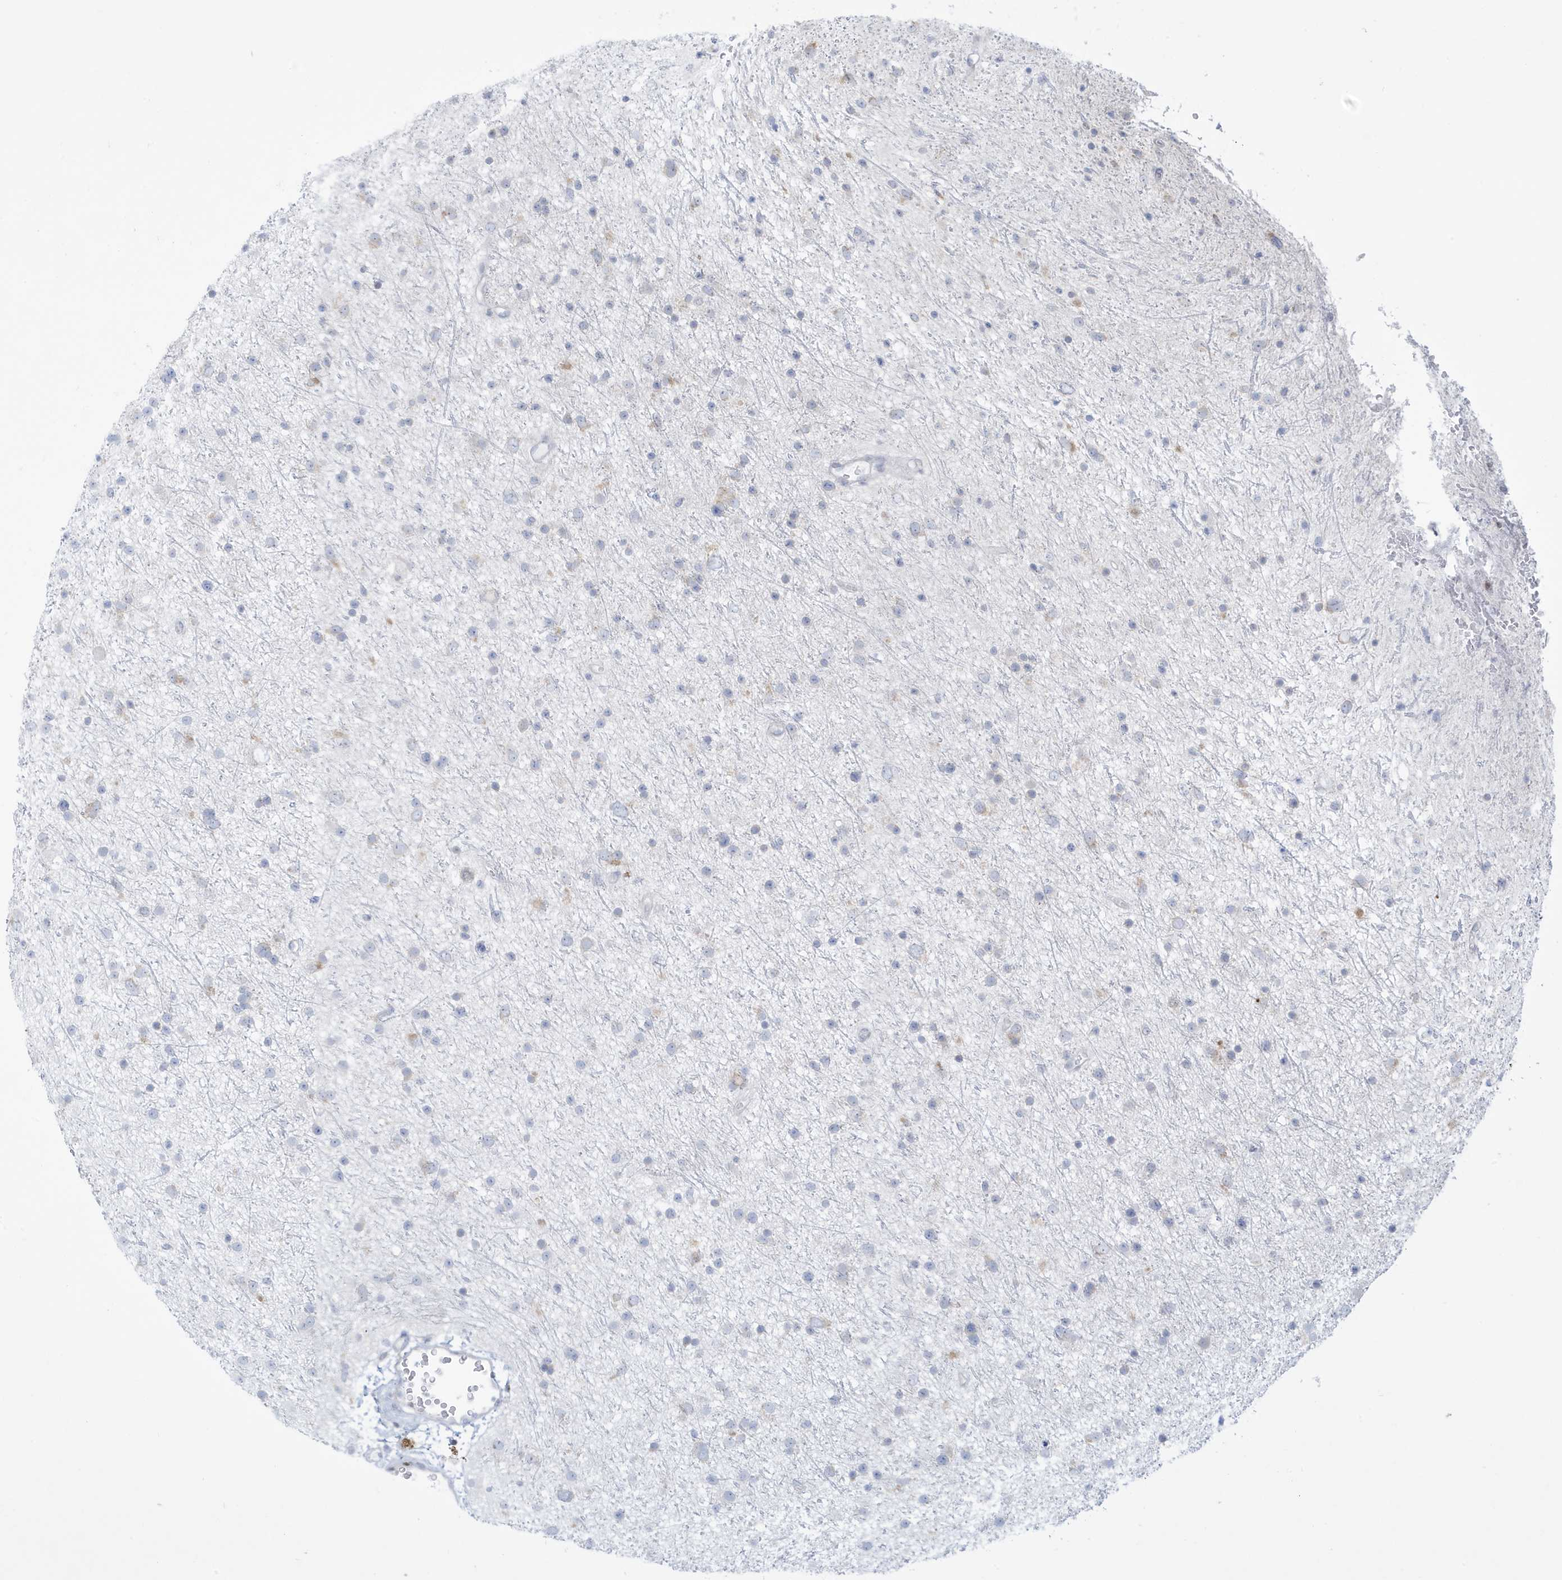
{"staining": {"intensity": "negative", "quantity": "none", "location": "none"}, "tissue": "glioma", "cell_type": "Tumor cells", "image_type": "cancer", "snomed": [{"axis": "morphology", "description": "Glioma, malignant, Low grade"}, {"axis": "topography", "description": "Cerebral cortex"}], "caption": "DAB (3,3'-diaminobenzidine) immunohistochemical staining of low-grade glioma (malignant) exhibits no significant positivity in tumor cells.", "gene": "SLAMF9", "patient": {"sex": "female", "age": 39}}